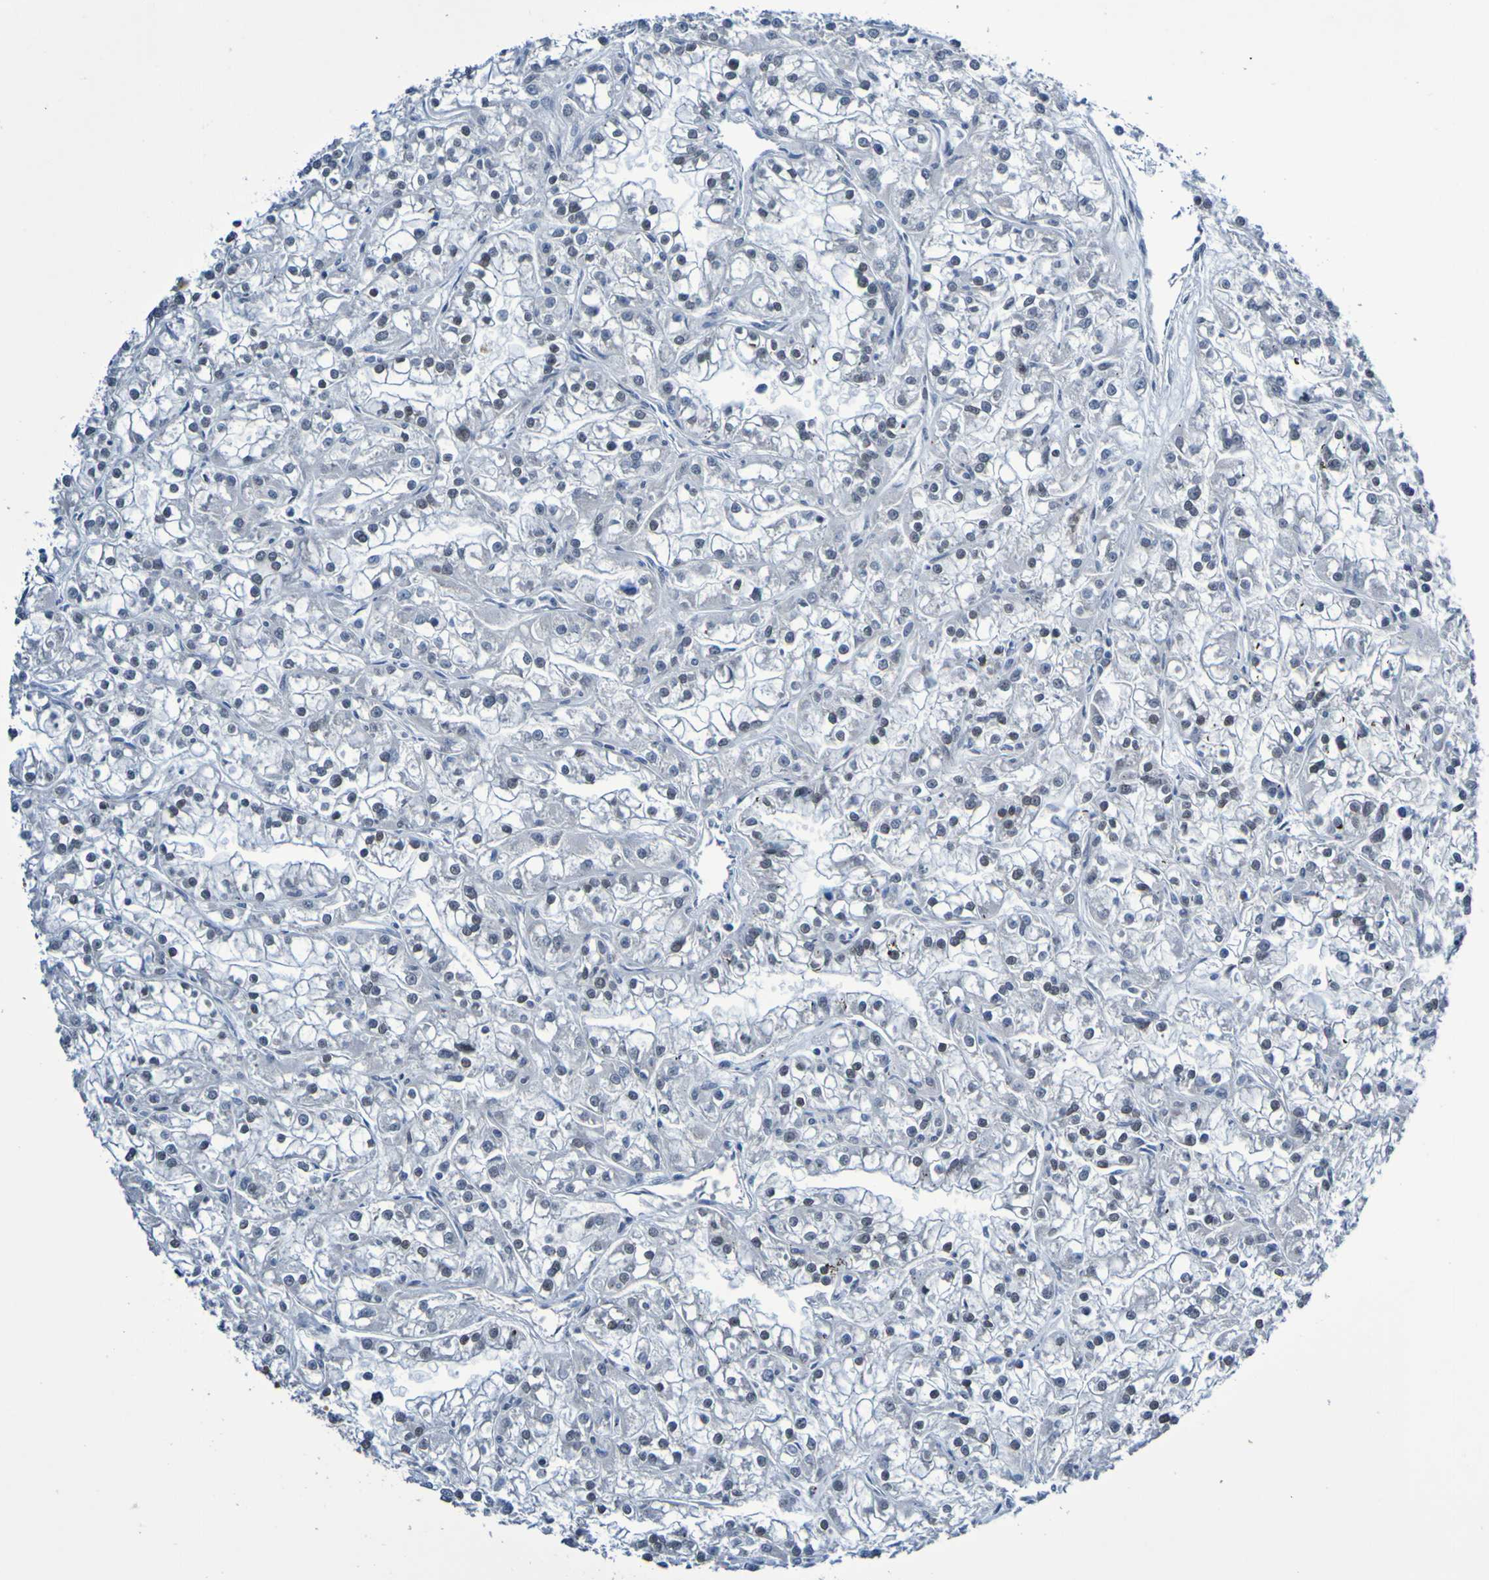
{"staining": {"intensity": "negative", "quantity": "none", "location": "none"}, "tissue": "renal cancer", "cell_type": "Tumor cells", "image_type": "cancer", "snomed": [{"axis": "morphology", "description": "Adenocarcinoma, NOS"}, {"axis": "topography", "description": "Kidney"}], "caption": "Protein analysis of renal cancer exhibits no significant staining in tumor cells.", "gene": "PCGF1", "patient": {"sex": "female", "age": 52}}